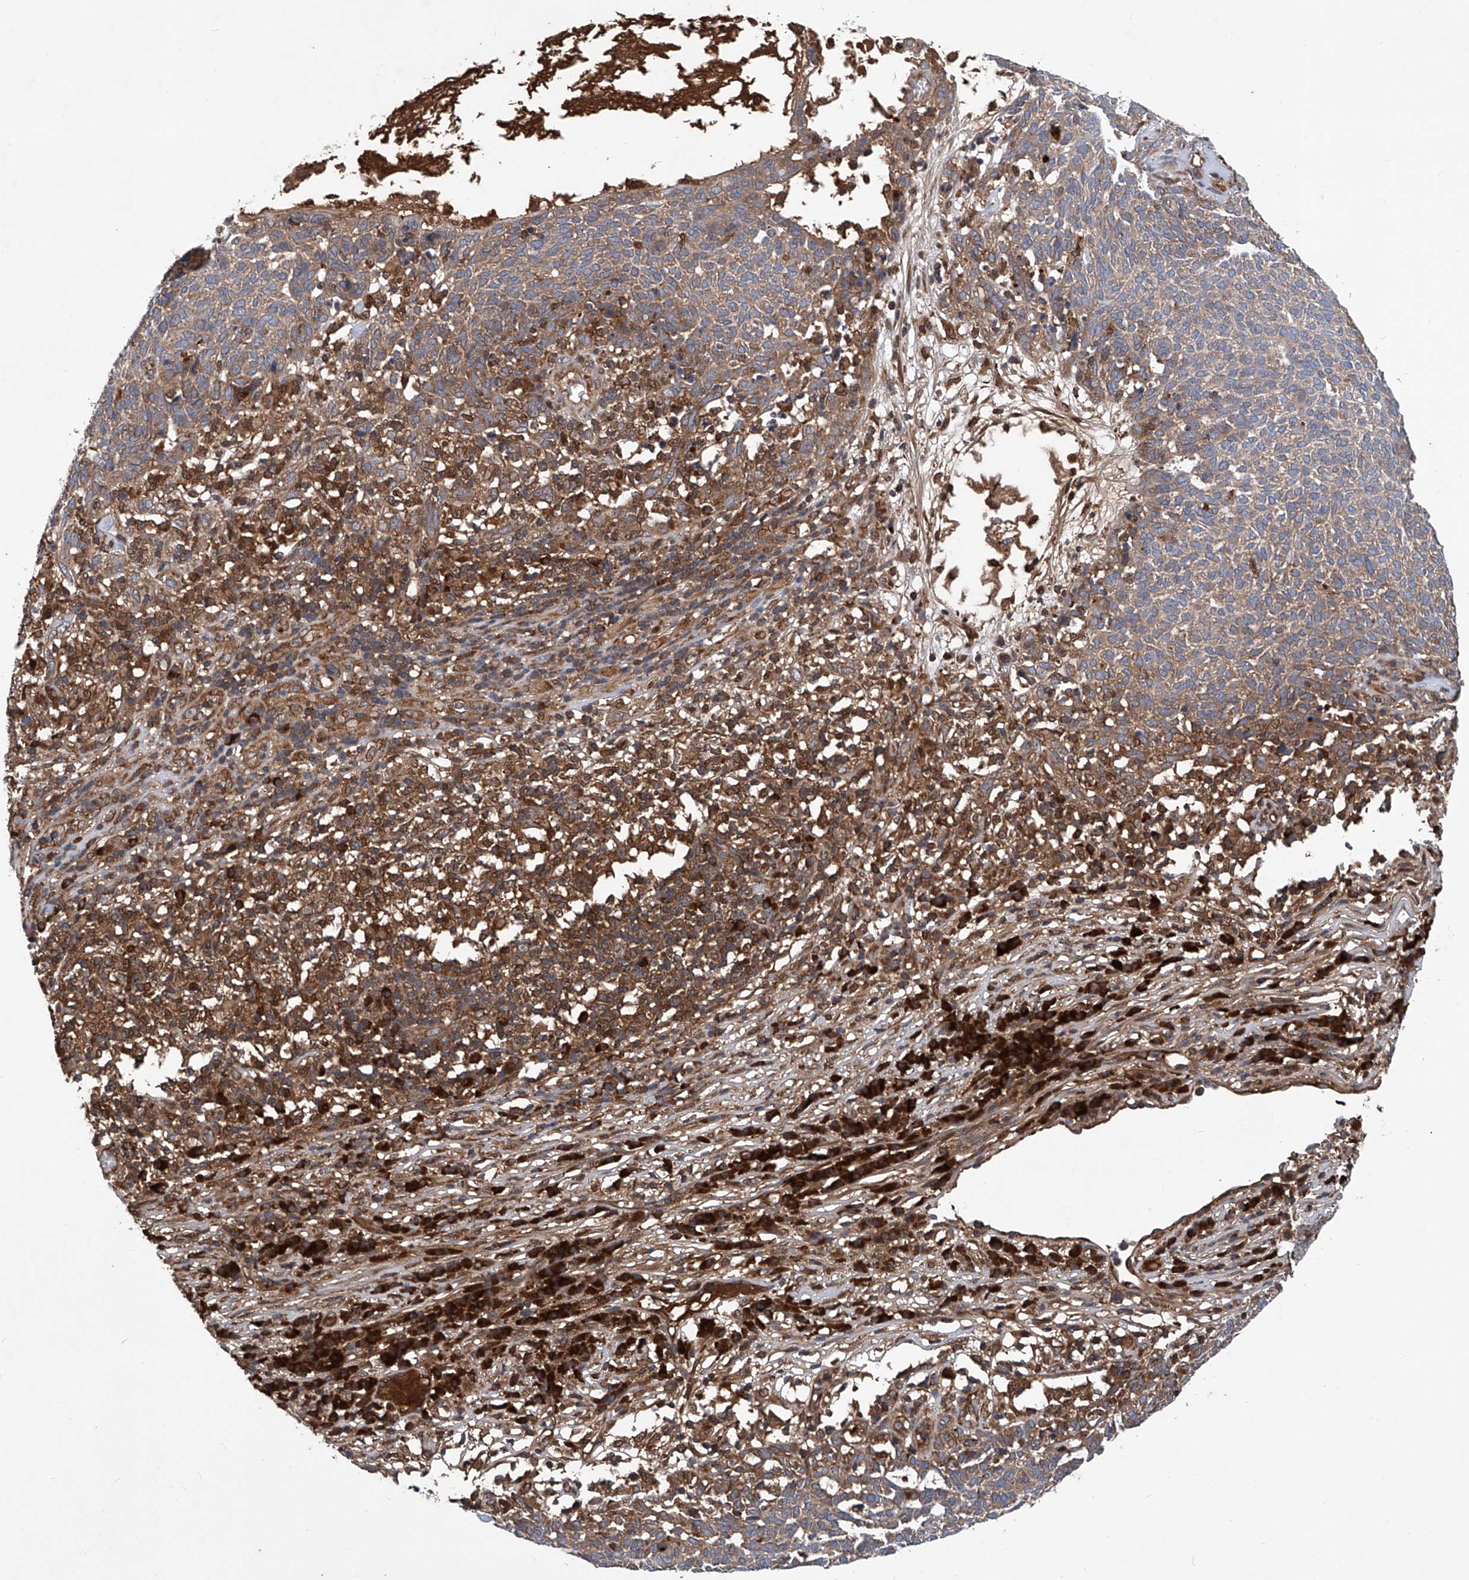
{"staining": {"intensity": "moderate", "quantity": "25%-75%", "location": "cytoplasmic/membranous"}, "tissue": "skin cancer", "cell_type": "Tumor cells", "image_type": "cancer", "snomed": [{"axis": "morphology", "description": "Squamous cell carcinoma, NOS"}, {"axis": "topography", "description": "Skin"}], "caption": "Squamous cell carcinoma (skin) stained for a protein (brown) reveals moderate cytoplasmic/membranous positive staining in approximately 25%-75% of tumor cells.", "gene": "ASCC3", "patient": {"sex": "female", "age": 90}}